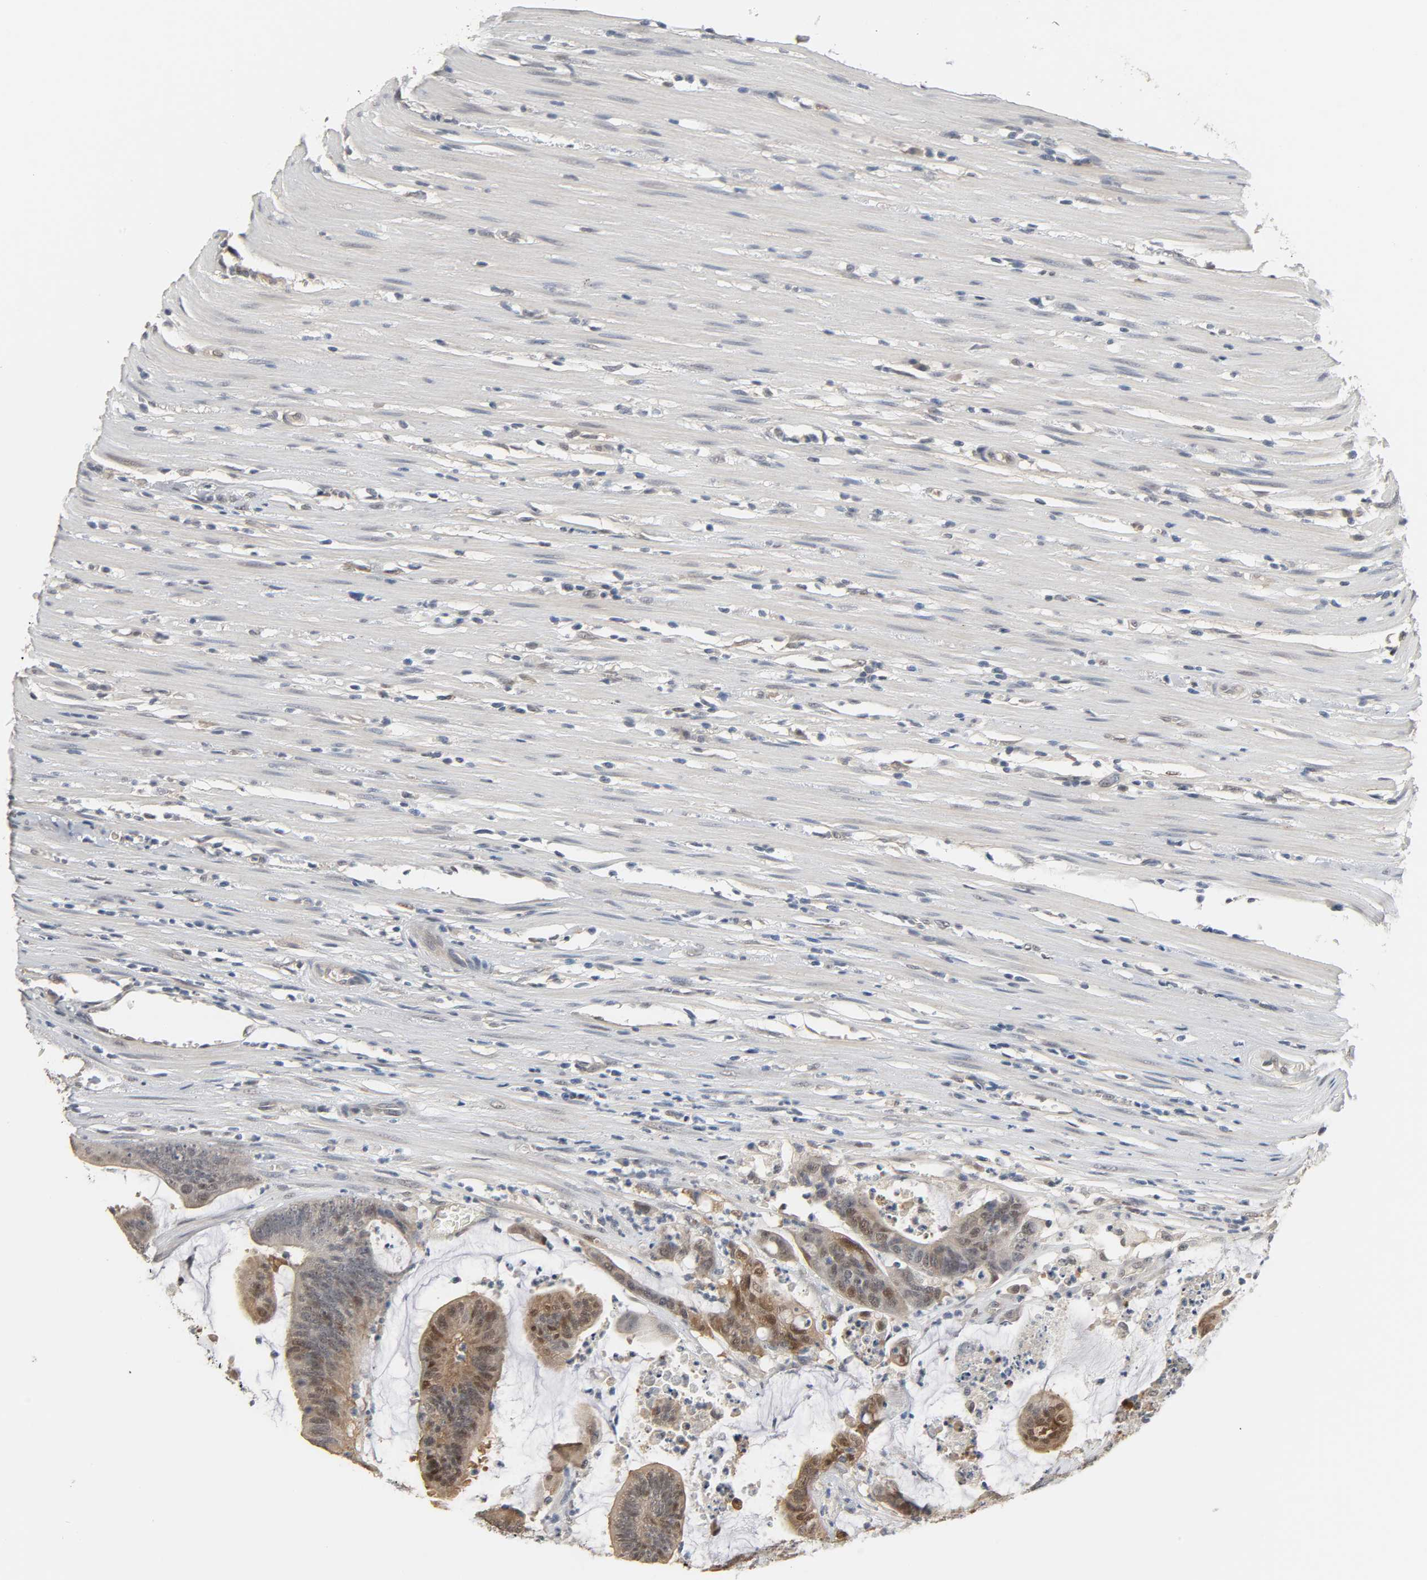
{"staining": {"intensity": "moderate", "quantity": "25%-75%", "location": "cytoplasmic/membranous"}, "tissue": "colorectal cancer", "cell_type": "Tumor cells", "image_type": "cancer", "snomed": [{"axis": "morphology", "description": "Adenocarcinoma, NOS"}, {"axis": "topography", "description": "Rectum"}], "caption": "A medium amount of moderate cytoplasmic/membranous staining is present in about 25%-75% of tumor cells in adenocarcinoma (colorectal) tissue. Using DAB (brown) and hematoxylin (blue) stains, captured at high magnification using brightfield microscopy.", "gene": "ACSS2", "patient": {"sex": "female", "age": 66}}